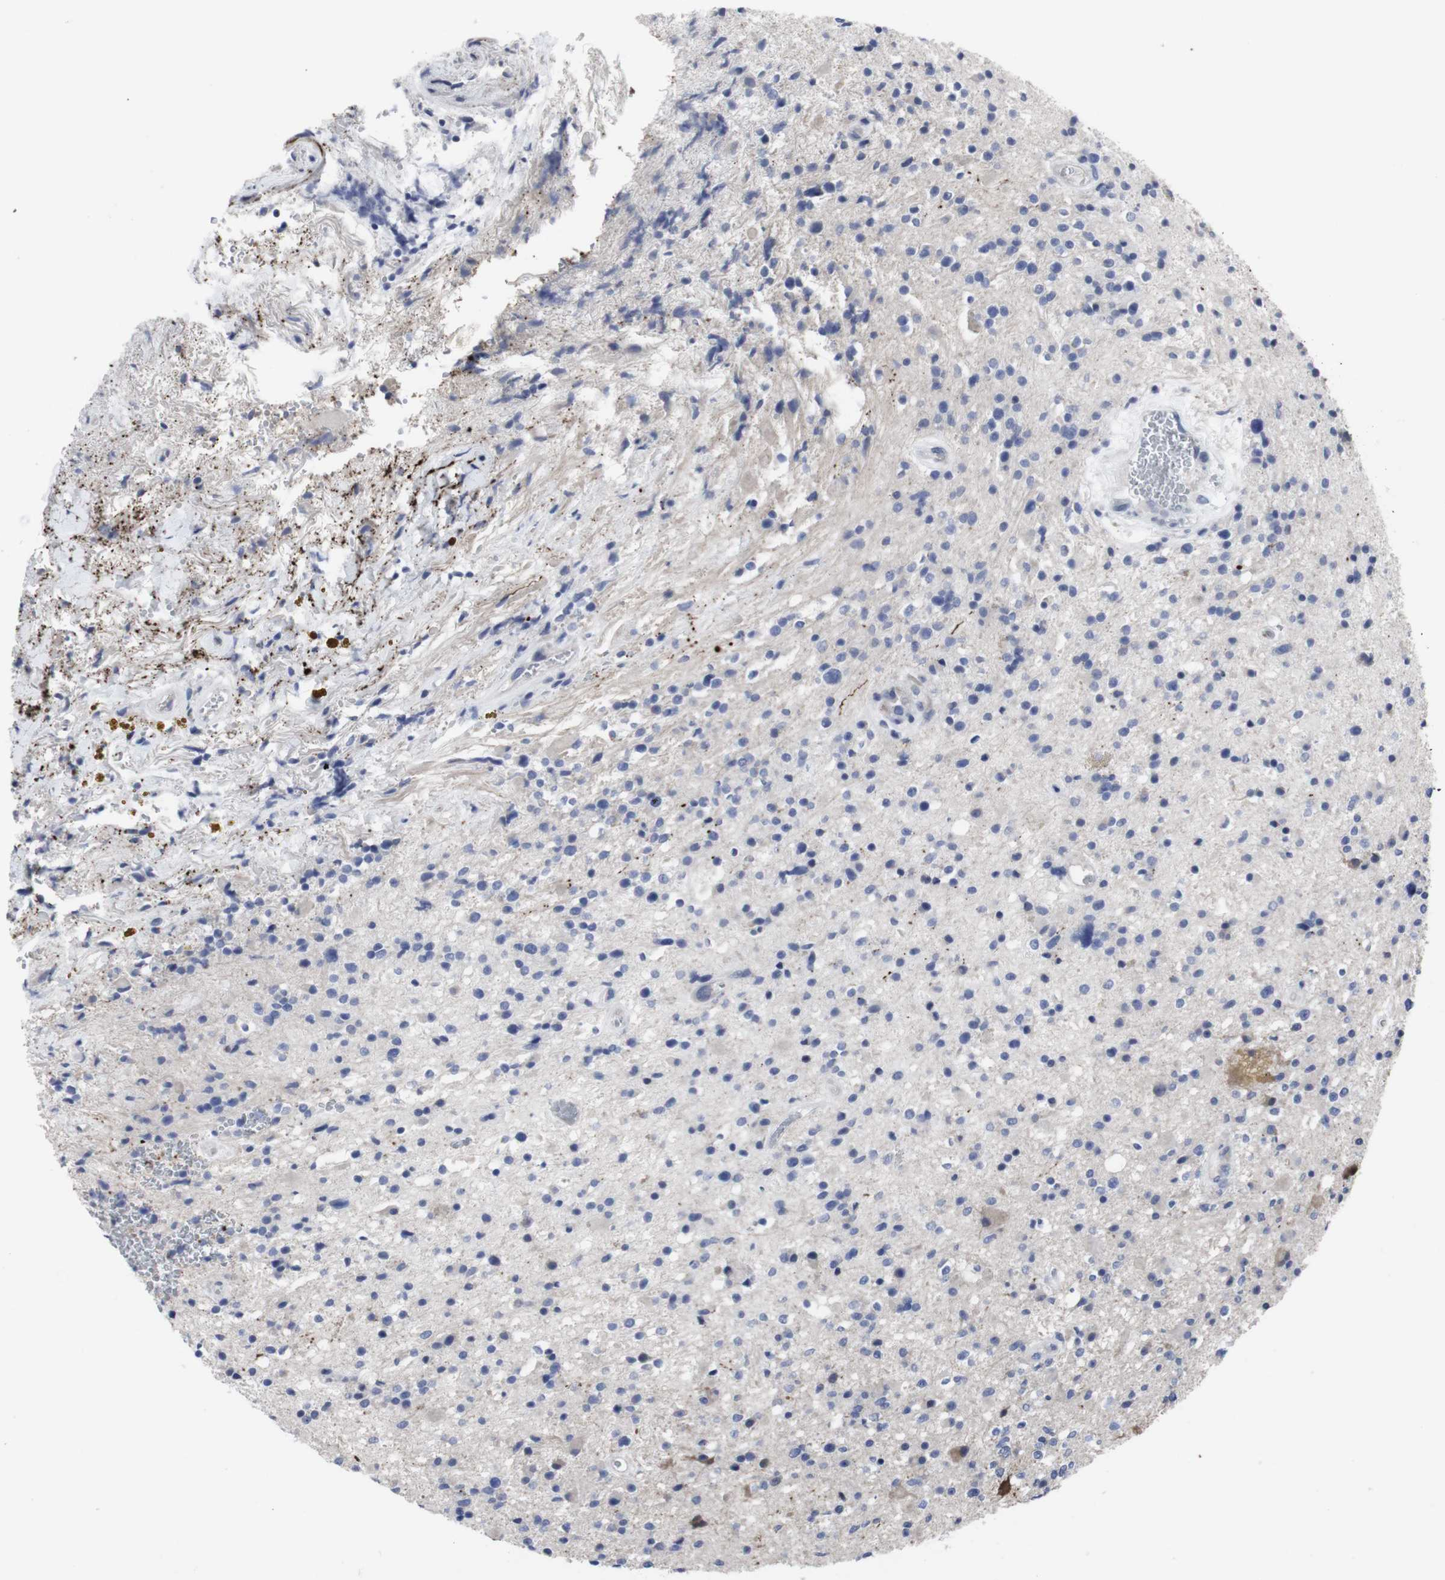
{"staining": {"intensity": "negative", "quantity": "none", "location": "none"}, "tissue": "glioma", "cell_type": "Tumor cells", "image_type": "cancer", "snomed": [{"axis": "morphology", "description": "Glioma, malignant, High grade"}, {"axis": "topography", "description": "Brain"}], "caption": "Immunohistochemistry micrograph of neoplastic tissue: glioma stained with DAB reveals no significant protein staining in tumor cells.", "gene": "SNCG", "patient": {"sex": "male", "age": 33}}